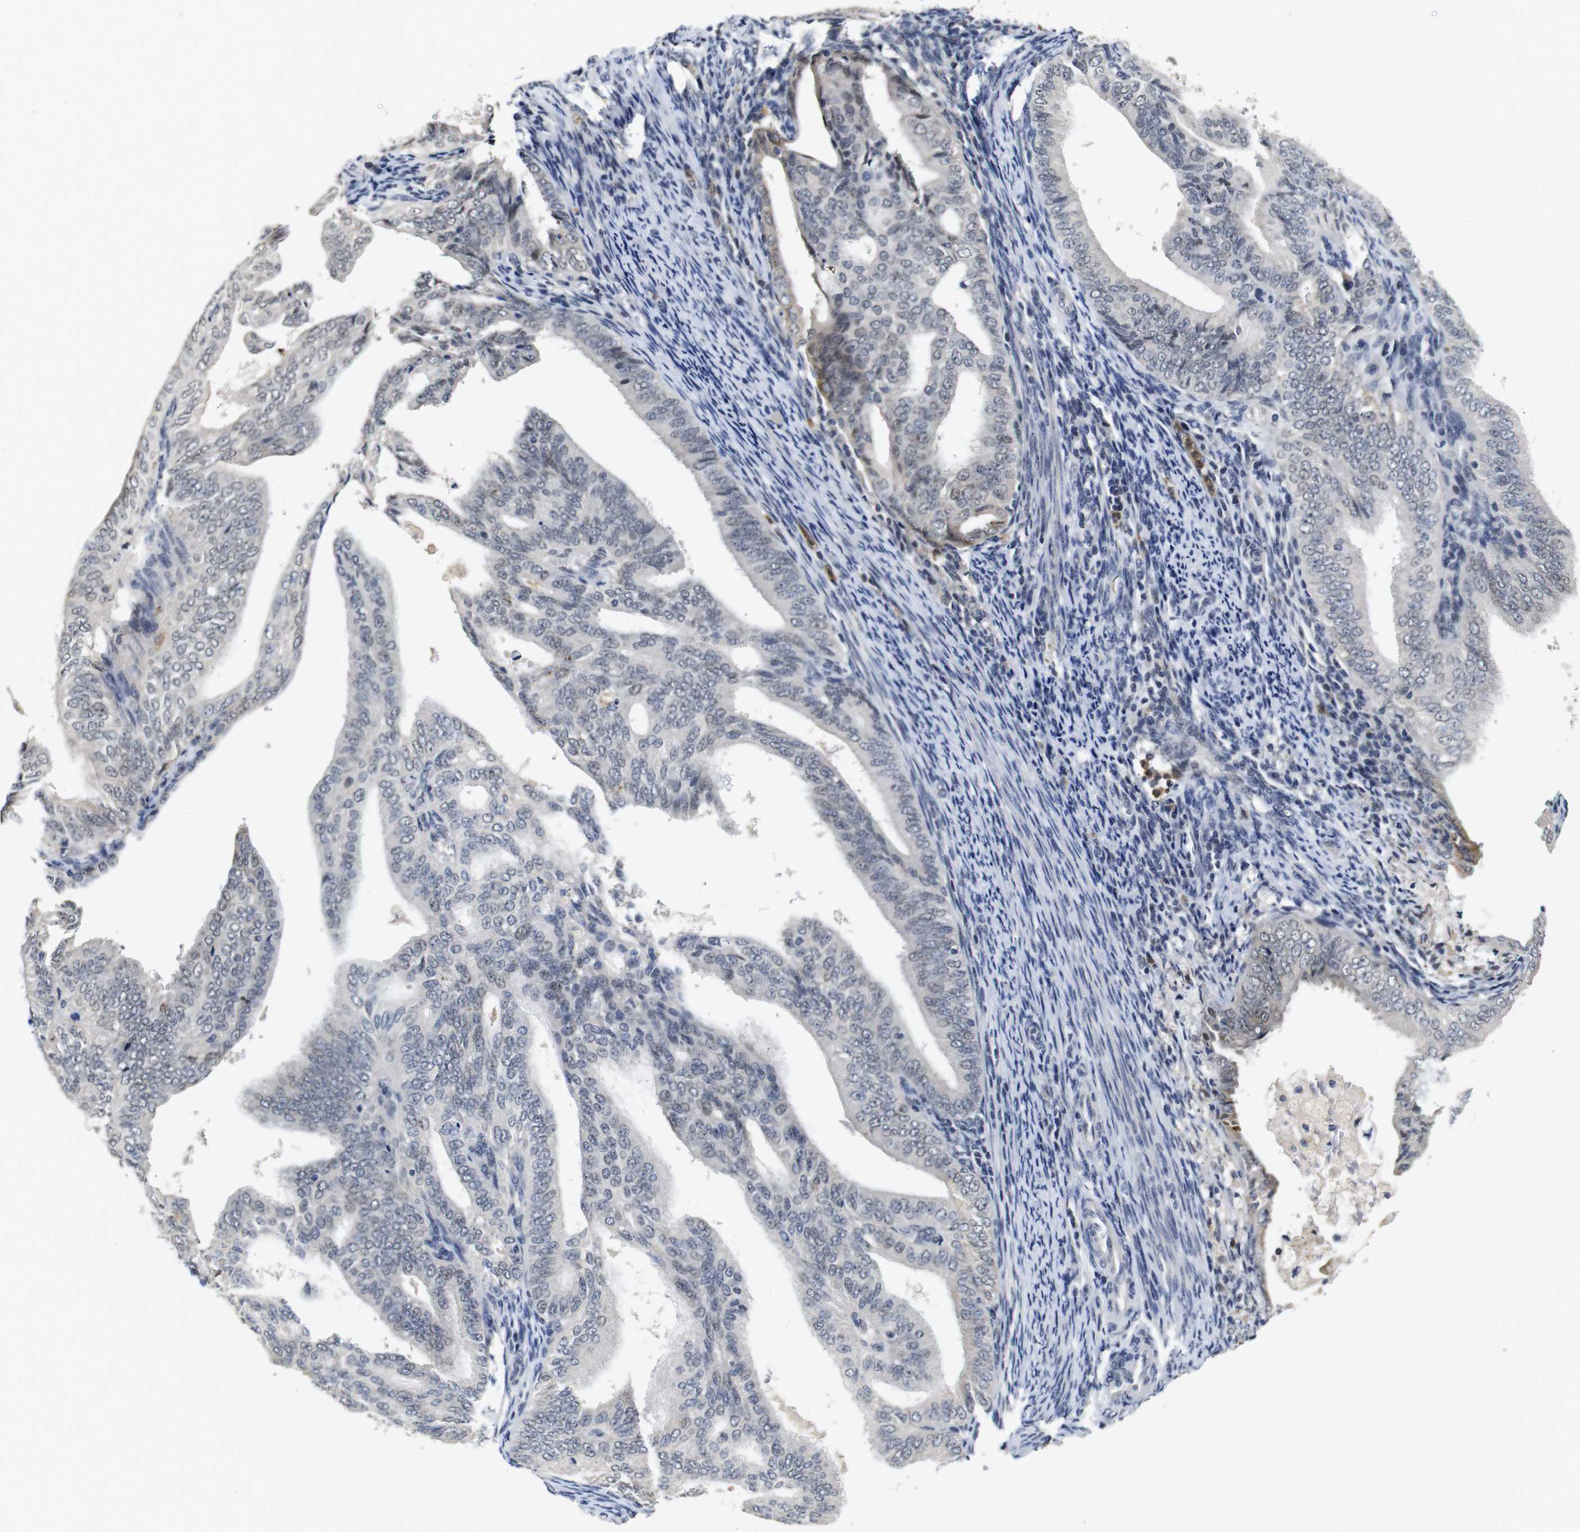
{"staining": {"intensity": "negative", "quantity": "none", "location": "none"}, "tissue": "endometrial cancer", "cell_type": "Tumor cells", "image_type": "cancer", "snomed": [{"axis": "morphology", "description": "Adenocarcinoma, NOS"}, {"axis": "topography", "description": "Endometrium"}], "caption": "Immunohistochemistry (IHC) image of neoplastic tissue: human adenocarcinoma (endometrial) stained with DAB (3,3'-diaminobenzidine) exhibits no significant protein positivity in tumor cells. (Immunohistochemistry, brightfield microscopy, high magnification).", "gene": "NTRK3", "patient": {"sex": "female", "age": 58}}